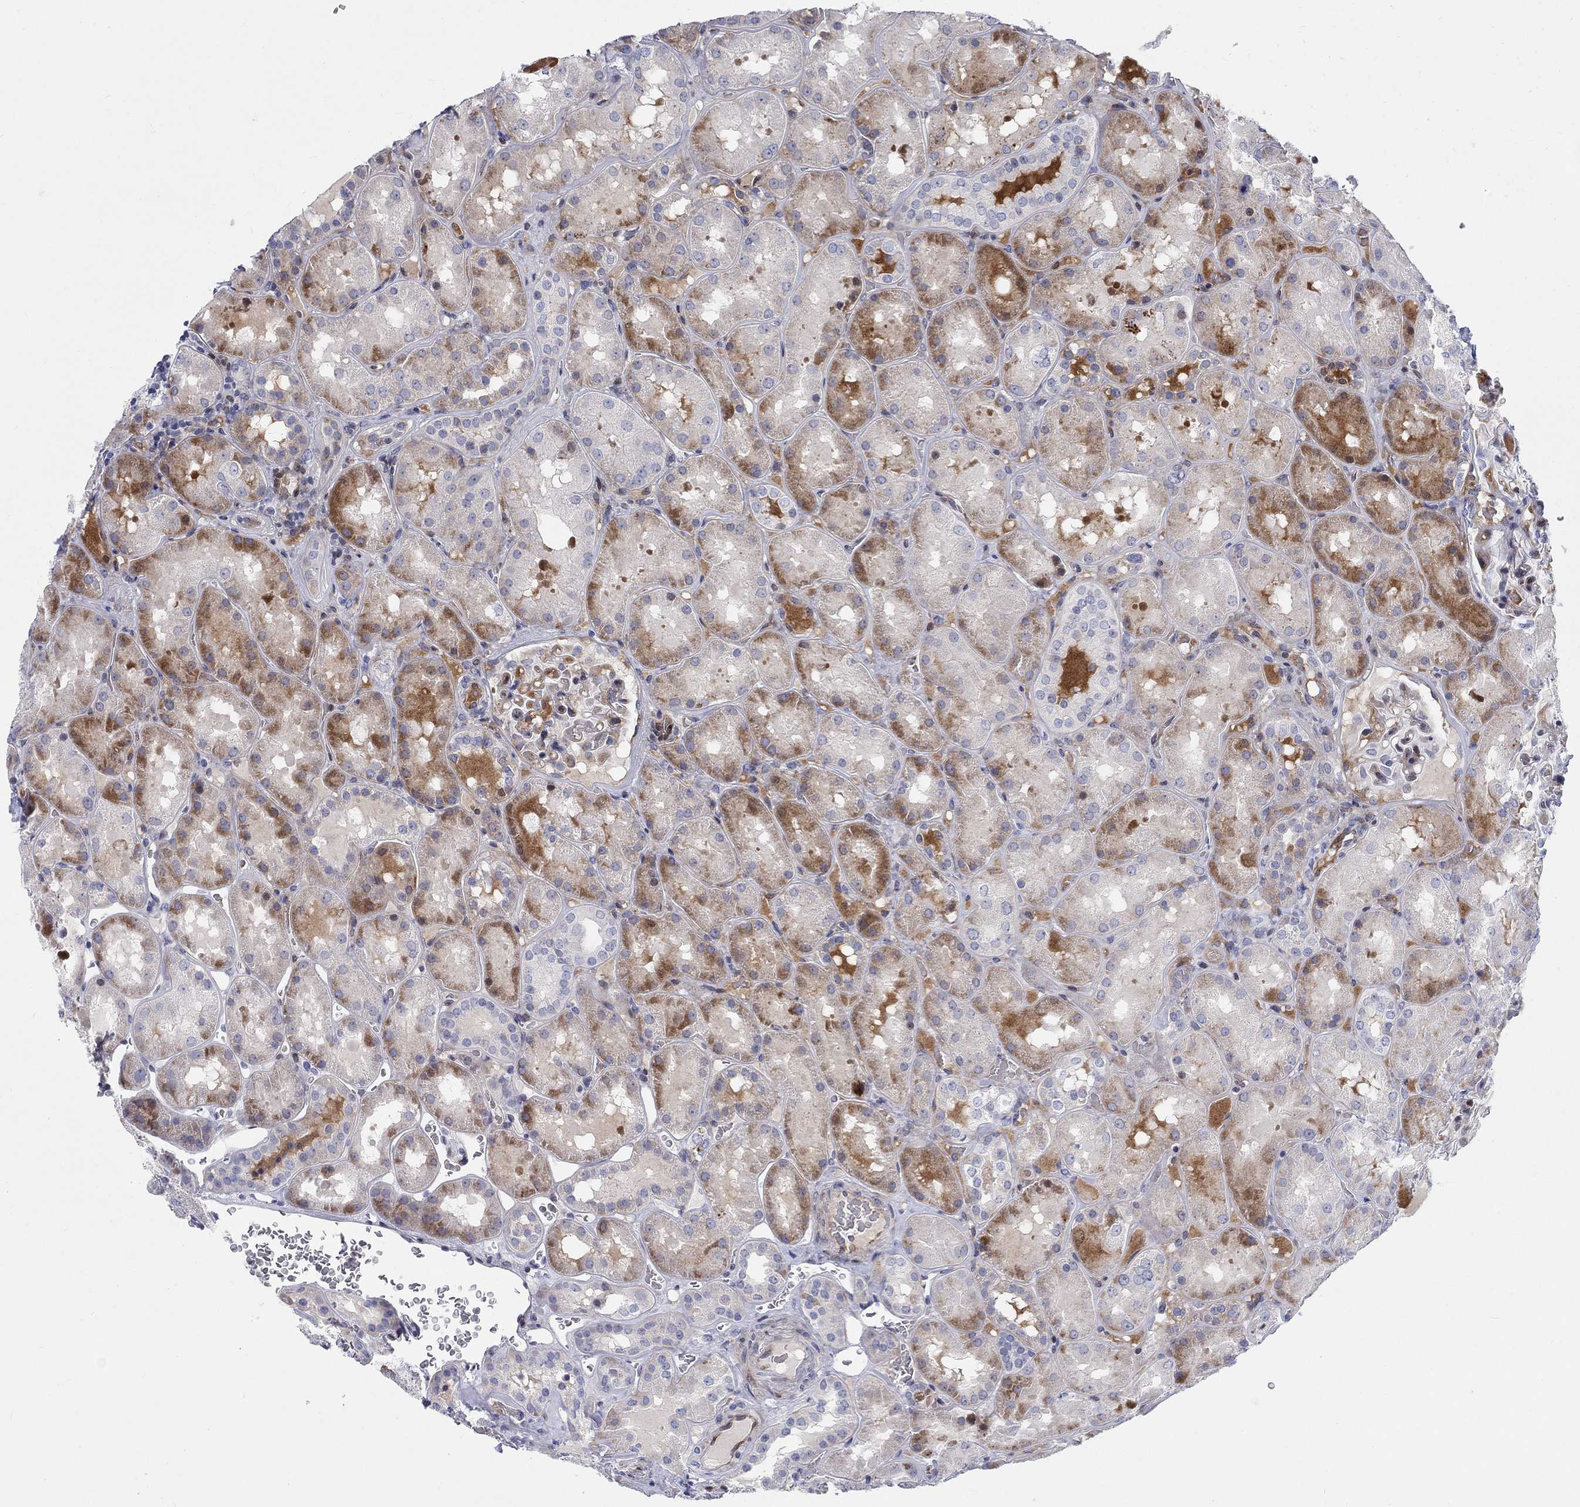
{"staining": {"intensity": "moderate", "quantity": "<25%", "location": "cytoplasmic/membranous"}, "tissue": "kidney", "cell_type": "Cells in glomeruli", "image_type": "normal", "snomed": [{"axis": "morphology", "description": "Normal tissue, NOS"}, {"axis": "topography", "description": "Kidney"}], "caption": "Immunohistochemistry (DAB (3,3'-diaminobenzidine)) staining of unremarkable human kidney shows moderate cytoplasmic/membranous protein expression in about <25% of cells in glomeruli. (brown staining indicates protein expression, while blue staining denotes nuclei).", "gene": "ARHGAP36", "patient": {"sex": "male", "age": 73}}